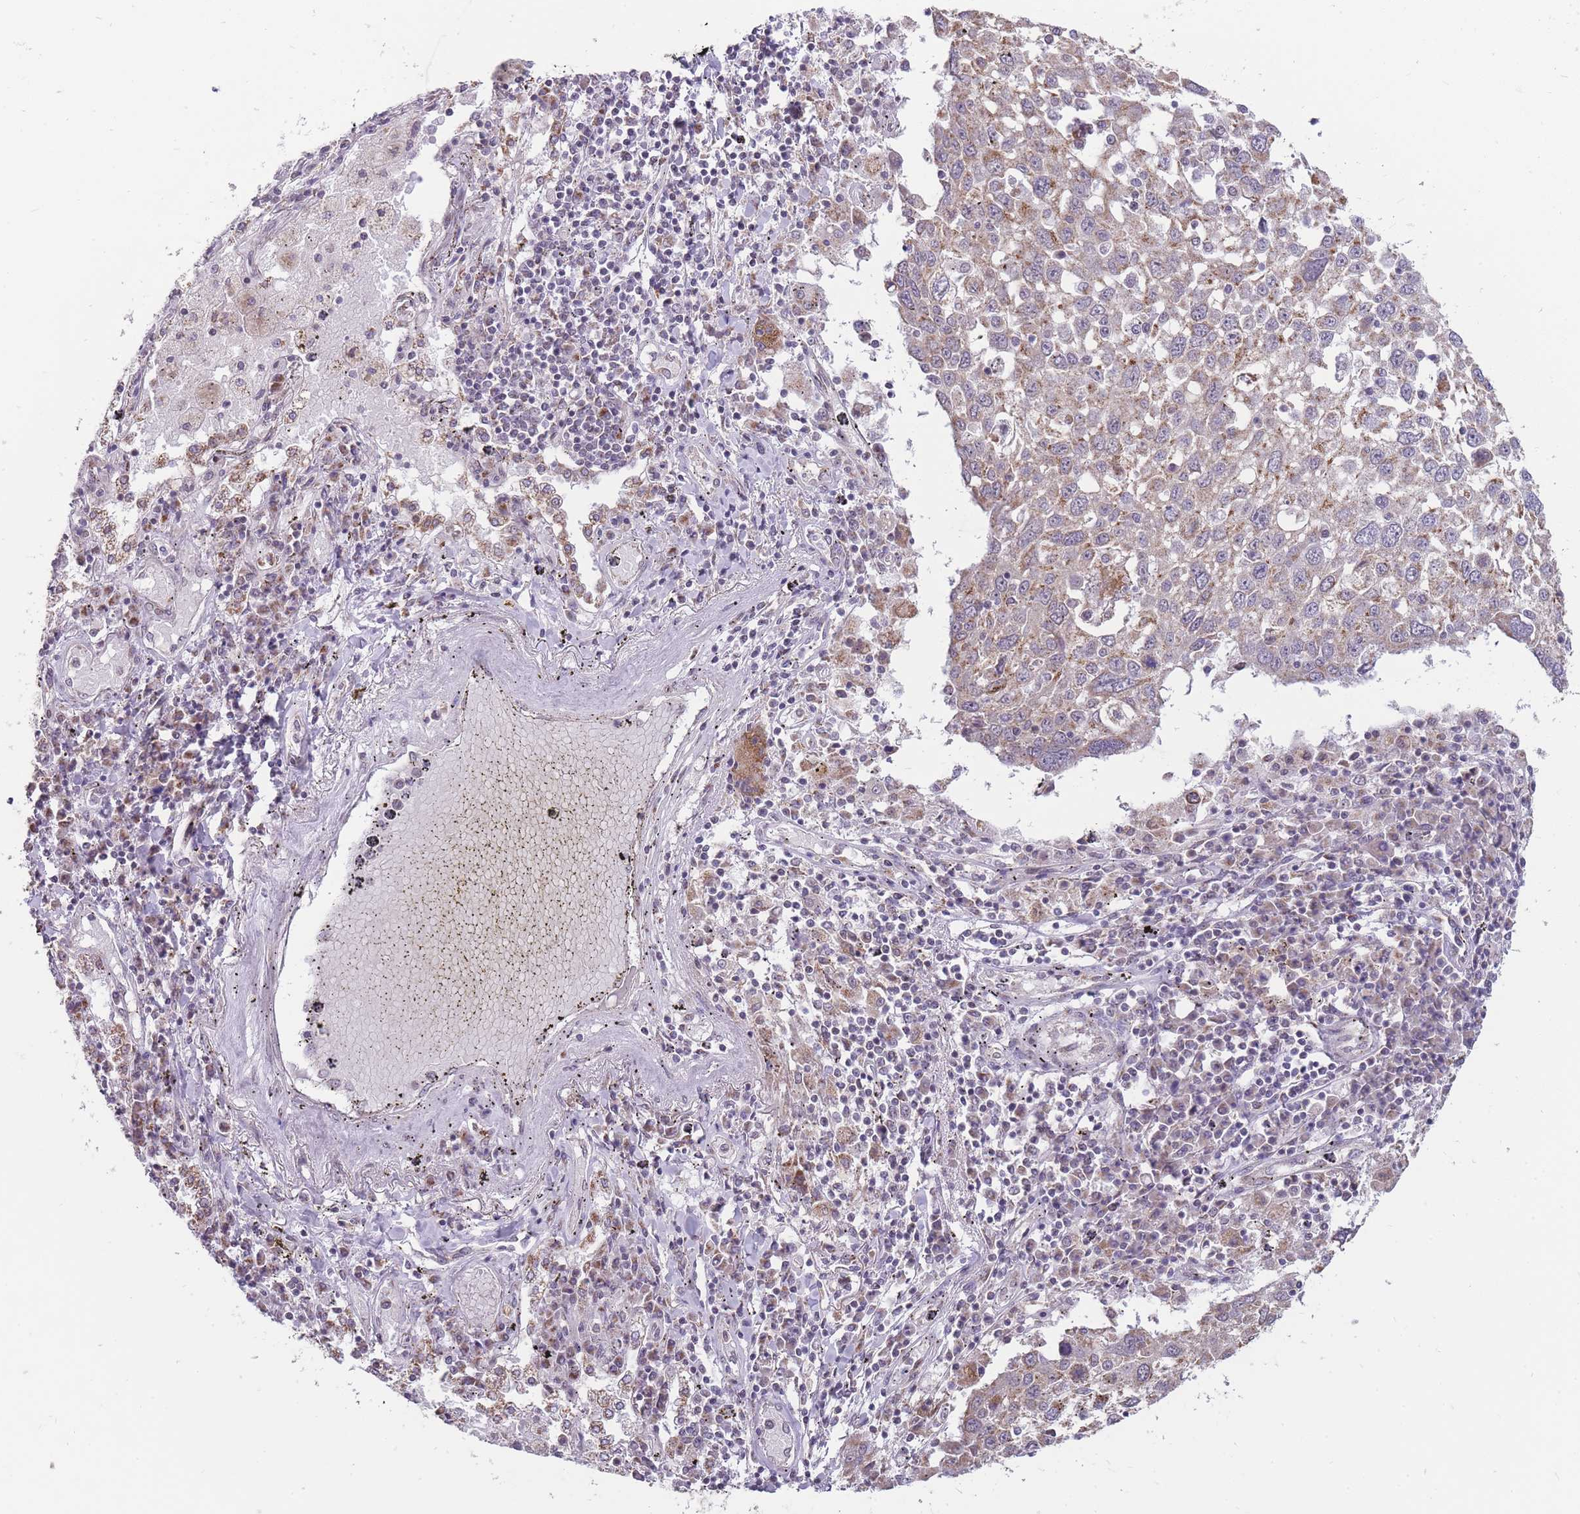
{"staining": {"intensity": "moderate", "quantity": "<25%", "location": "cytoplasmic/membranous"}, "tissue": "lung cancer", "cell_type": "Tumor cells", "image_type": "cancer", "snomed": [{"axis": "morphology", "description": "Squamous cell carcinoma, NOS"}, {"axis": "topography", "description": "Lung"}], "caption": "Immunohistochemical staining of lung cancer (squamous cell carcinoma) displays low levels of moderate cytoplasmic/membranous protein expression in approximately <25% of tumor cells.", "gene": "NELL1", "patient": {"sex": "male", "age": 65}}